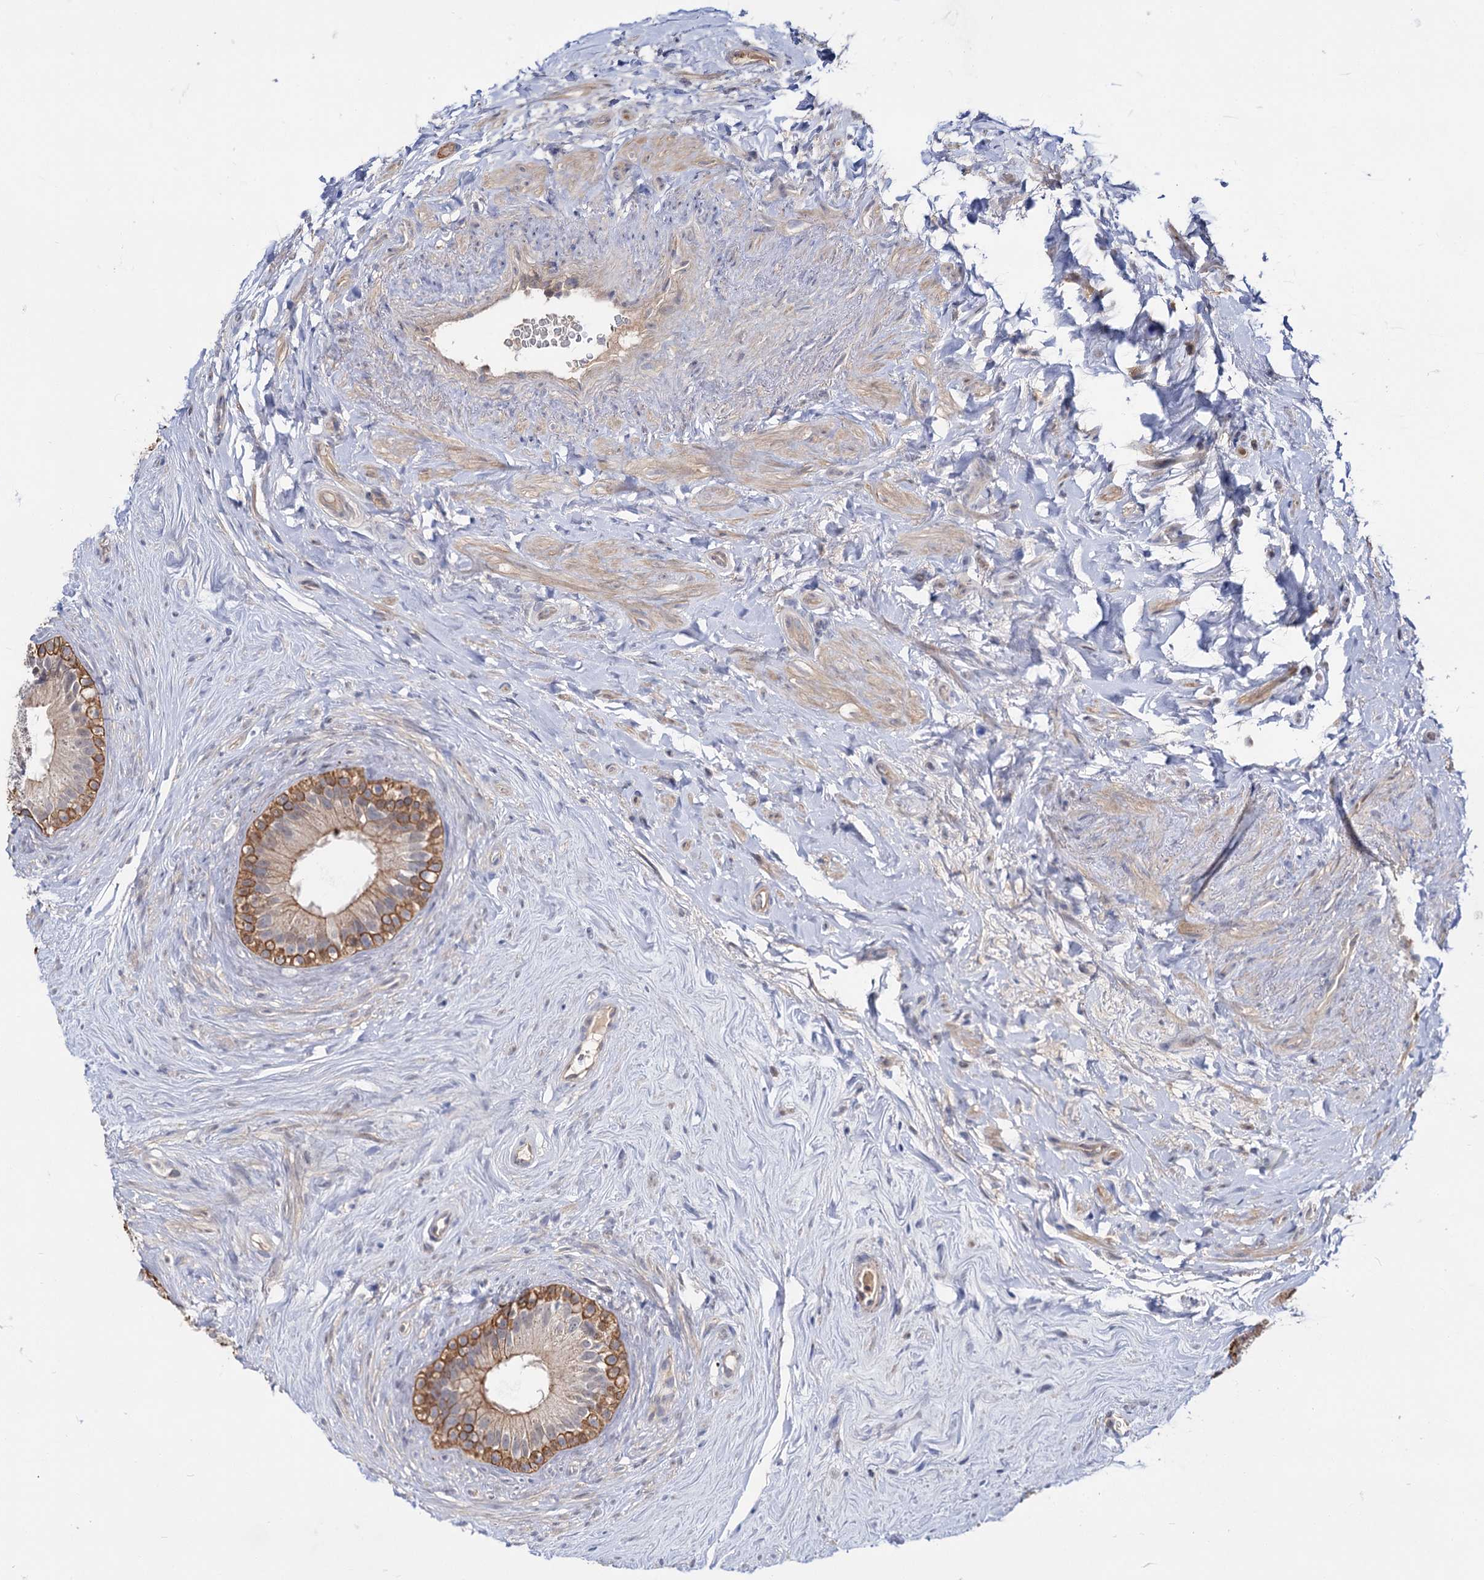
{"staining": {"intensity": "moderate", "quantity": "<25%", "location": "cytoplasmic/membranous"}, "tissue": "epididymis", "cell_type": "Glandular cells", "image_type": "normal", "snomed": [{"axis": "morphology", "description": "Normal tissue, NOS"}, {"axis": "topography", "description": "Epididymis"}], "caption": "Normal epididymis shows moderate cytoplasmic/membranous staining in about <25% of glandular cells, visualized by immunohistochemistry. Nuclei are stained in blue.", "gene": "NEK10", "patient": {"sex": "male", "age": 84}}